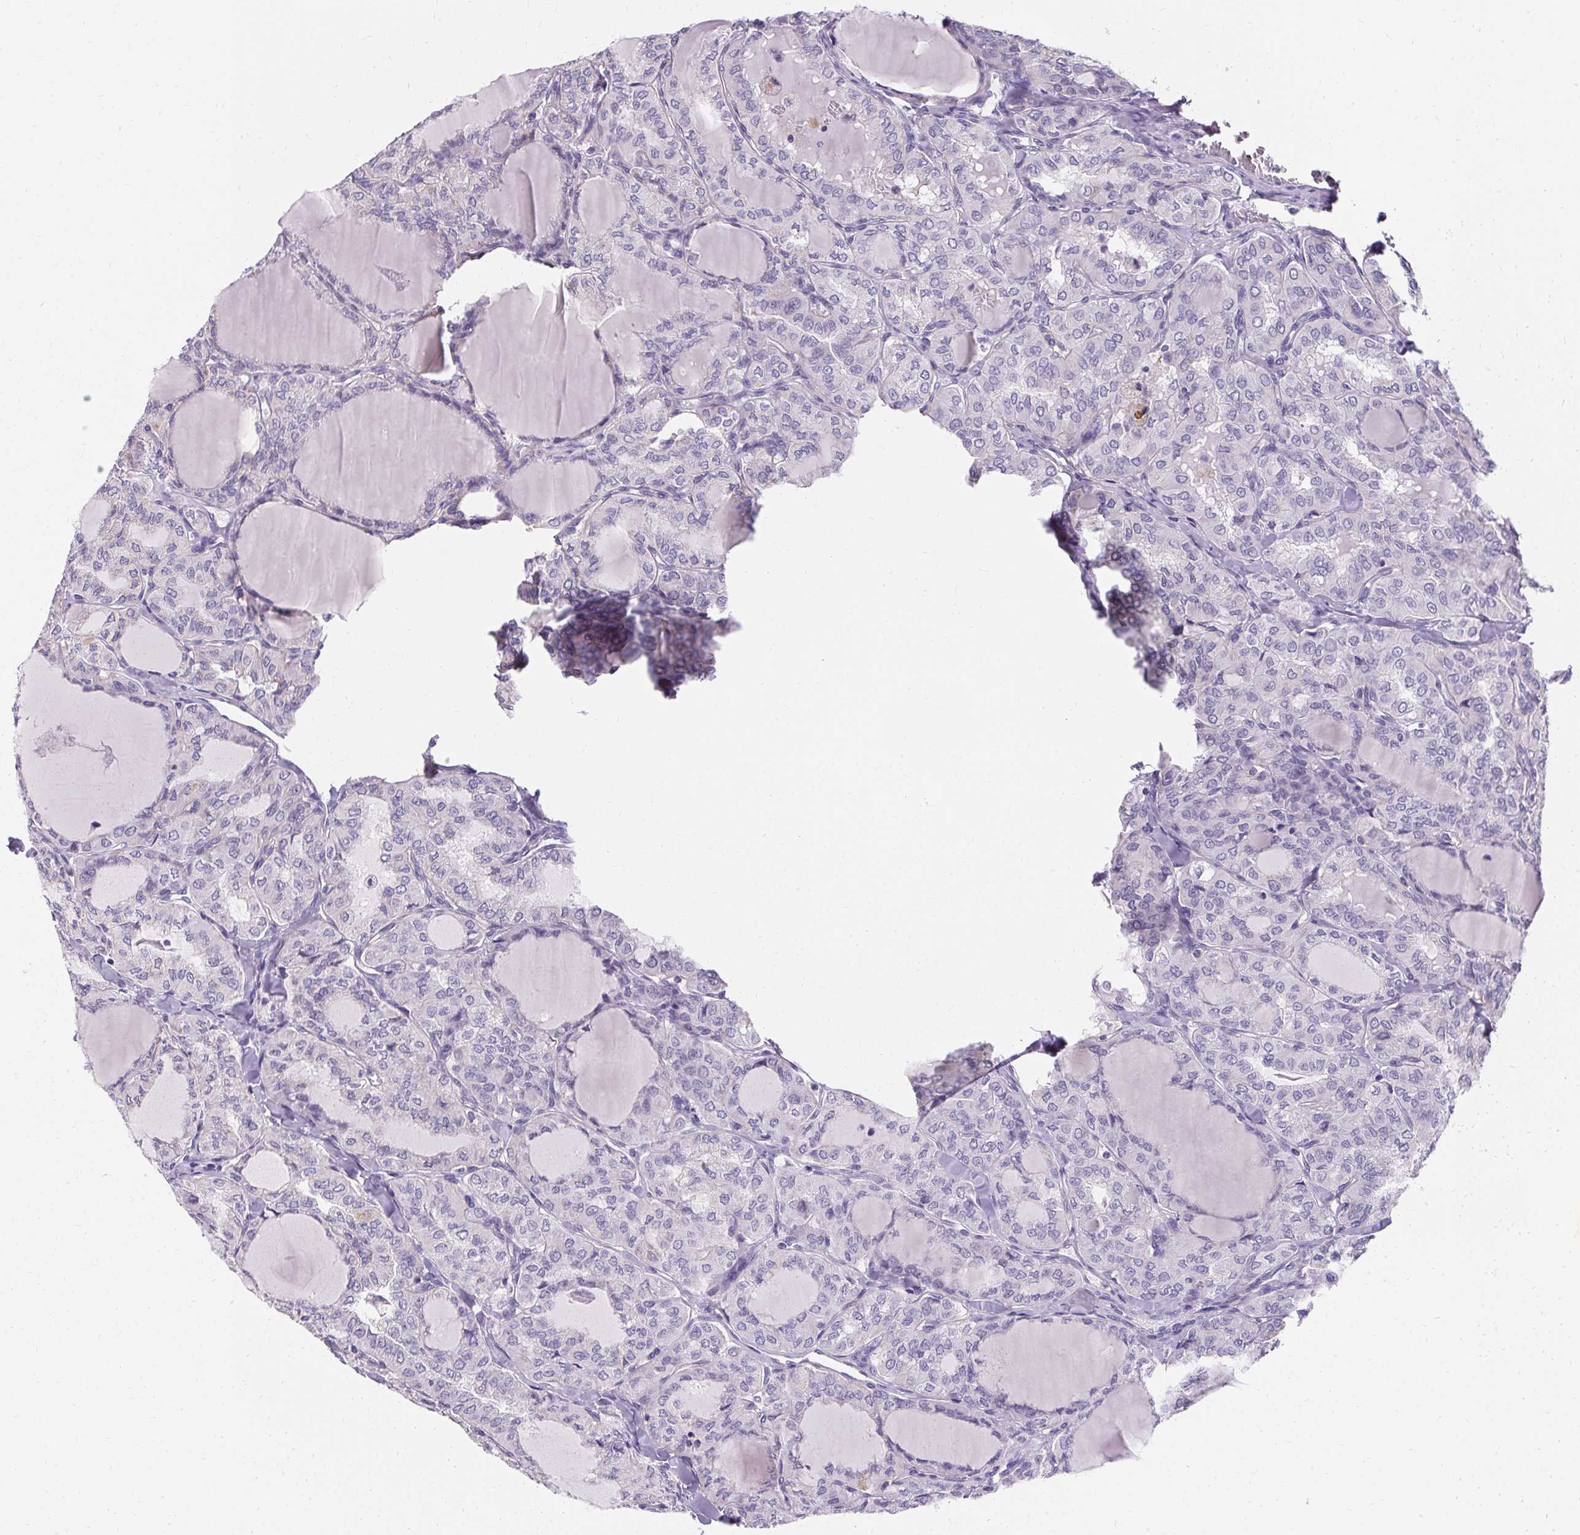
{"staining": {"intensity": "negative", "quantity": "none", "location": "none"}, "tissue": "thyroid cancer", "cell_type": "Tumor cells", "image_type": "cancer", "snomed": [{"axis": "morphology", "description": "Papillary adenocarcinoma, NOS"}, {"axis": "topography", "description": "Thyroid gland"}], "caption": "Image shows no protein expression in tumor cells of papillary adenocarcinoma (thyroid) tissue. The staining was performed using DAB (3,3'-diaminobenzidine) to visualize the protein expression in brown, while the nuclei were stained in blue with hematoxylin (Magnification: 20x).", "gene": "ASGR2", "patient": {"sex": "male", "age": 20}}